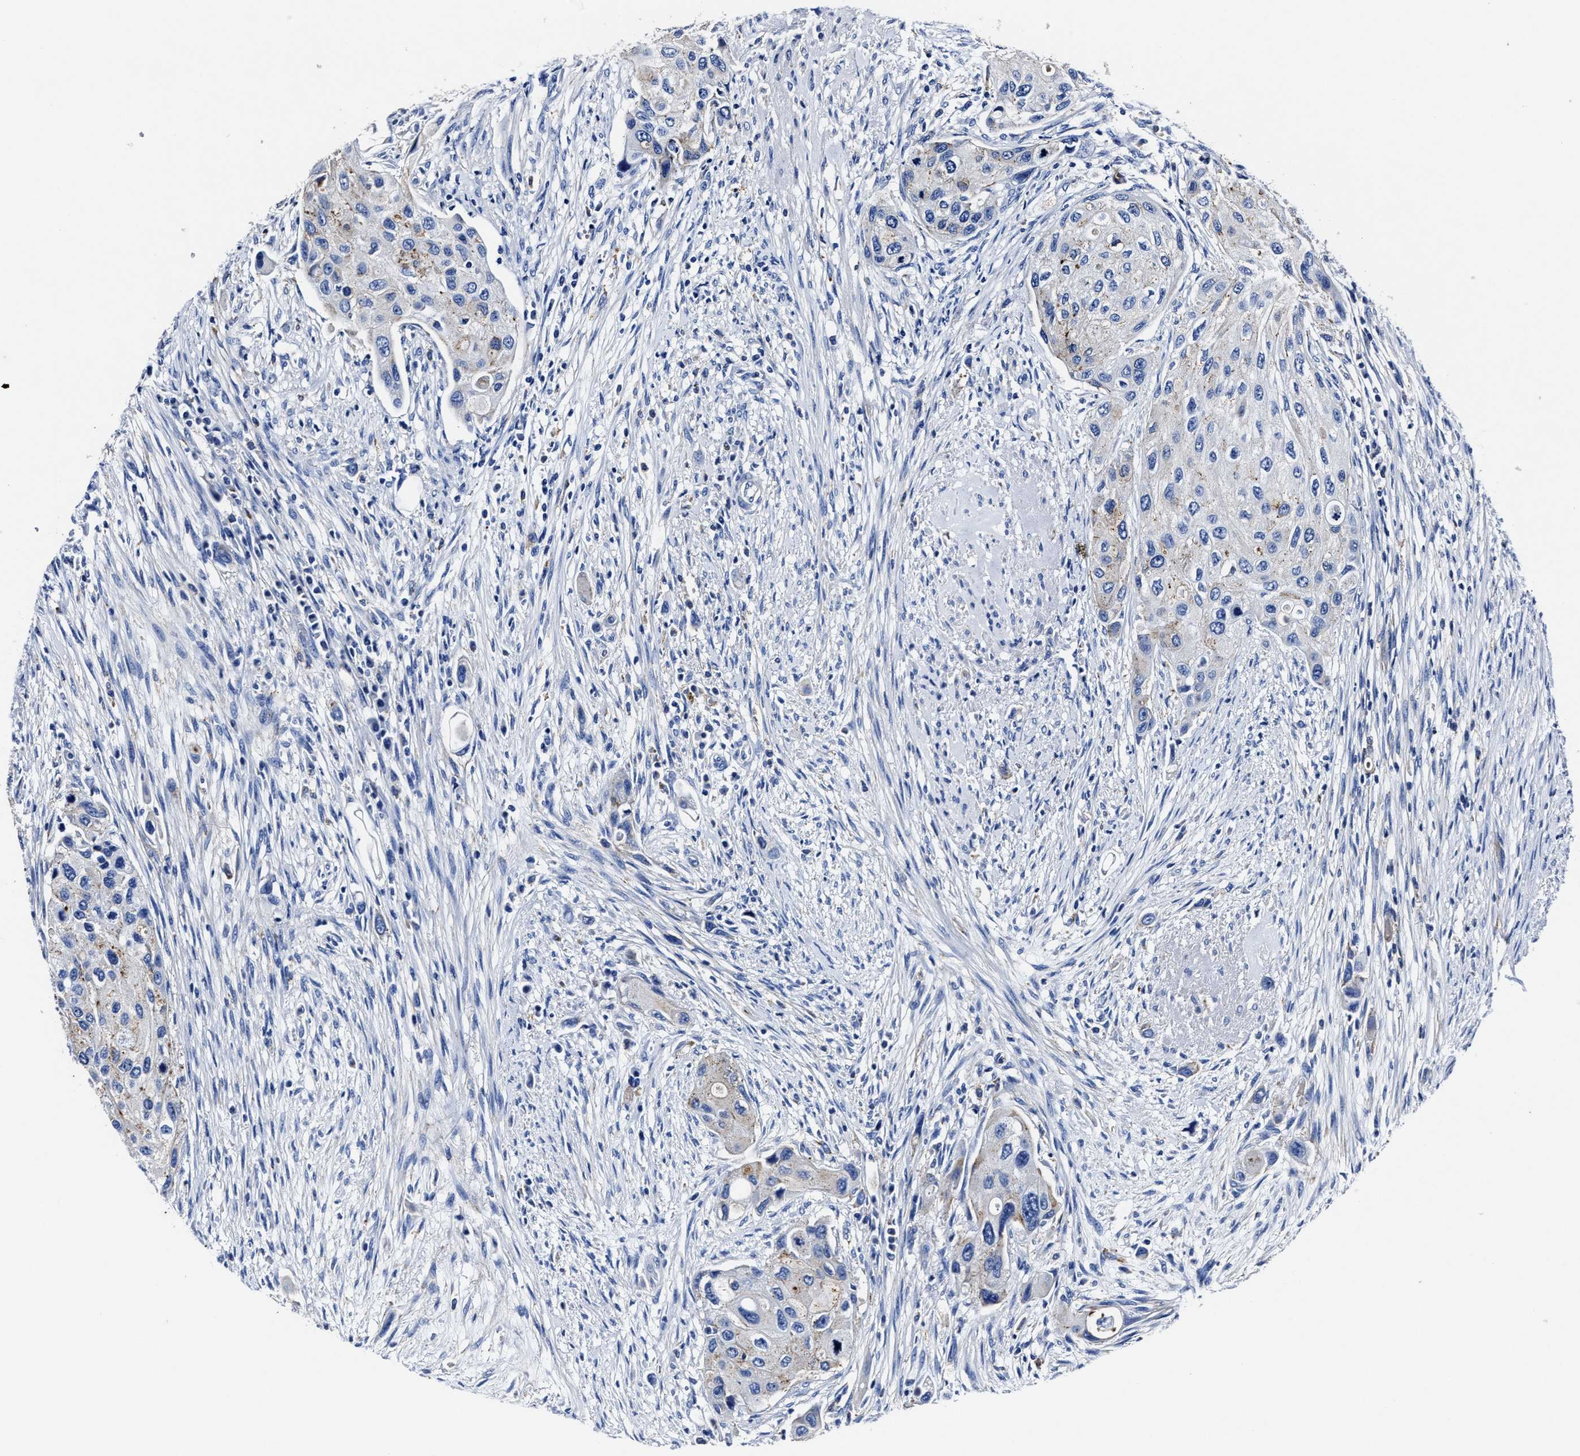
{"staining": {"intensity": "weak", "quantity": "<25%", "location": "cytoplasmic/membranous"}, "tissue": "urothelial cancer", "cell_type": "Tumor cells", "image_type": "cancer", "snomed": [{"axis": "morphology", "description": "Urothelial carcinoma, High grade"}, {"axis": "topography", "description": "Urinary bladder"}], "caption": "This photomicrograph is of urothelial cancer stained with immunohistochemistry (IHC) to label a protein in brown with the nuclei are counter-stained blue. There is no staining in tumor cells.", "gene": "LAMTOR4", "patient": {"sex": "female", "age": 56}}